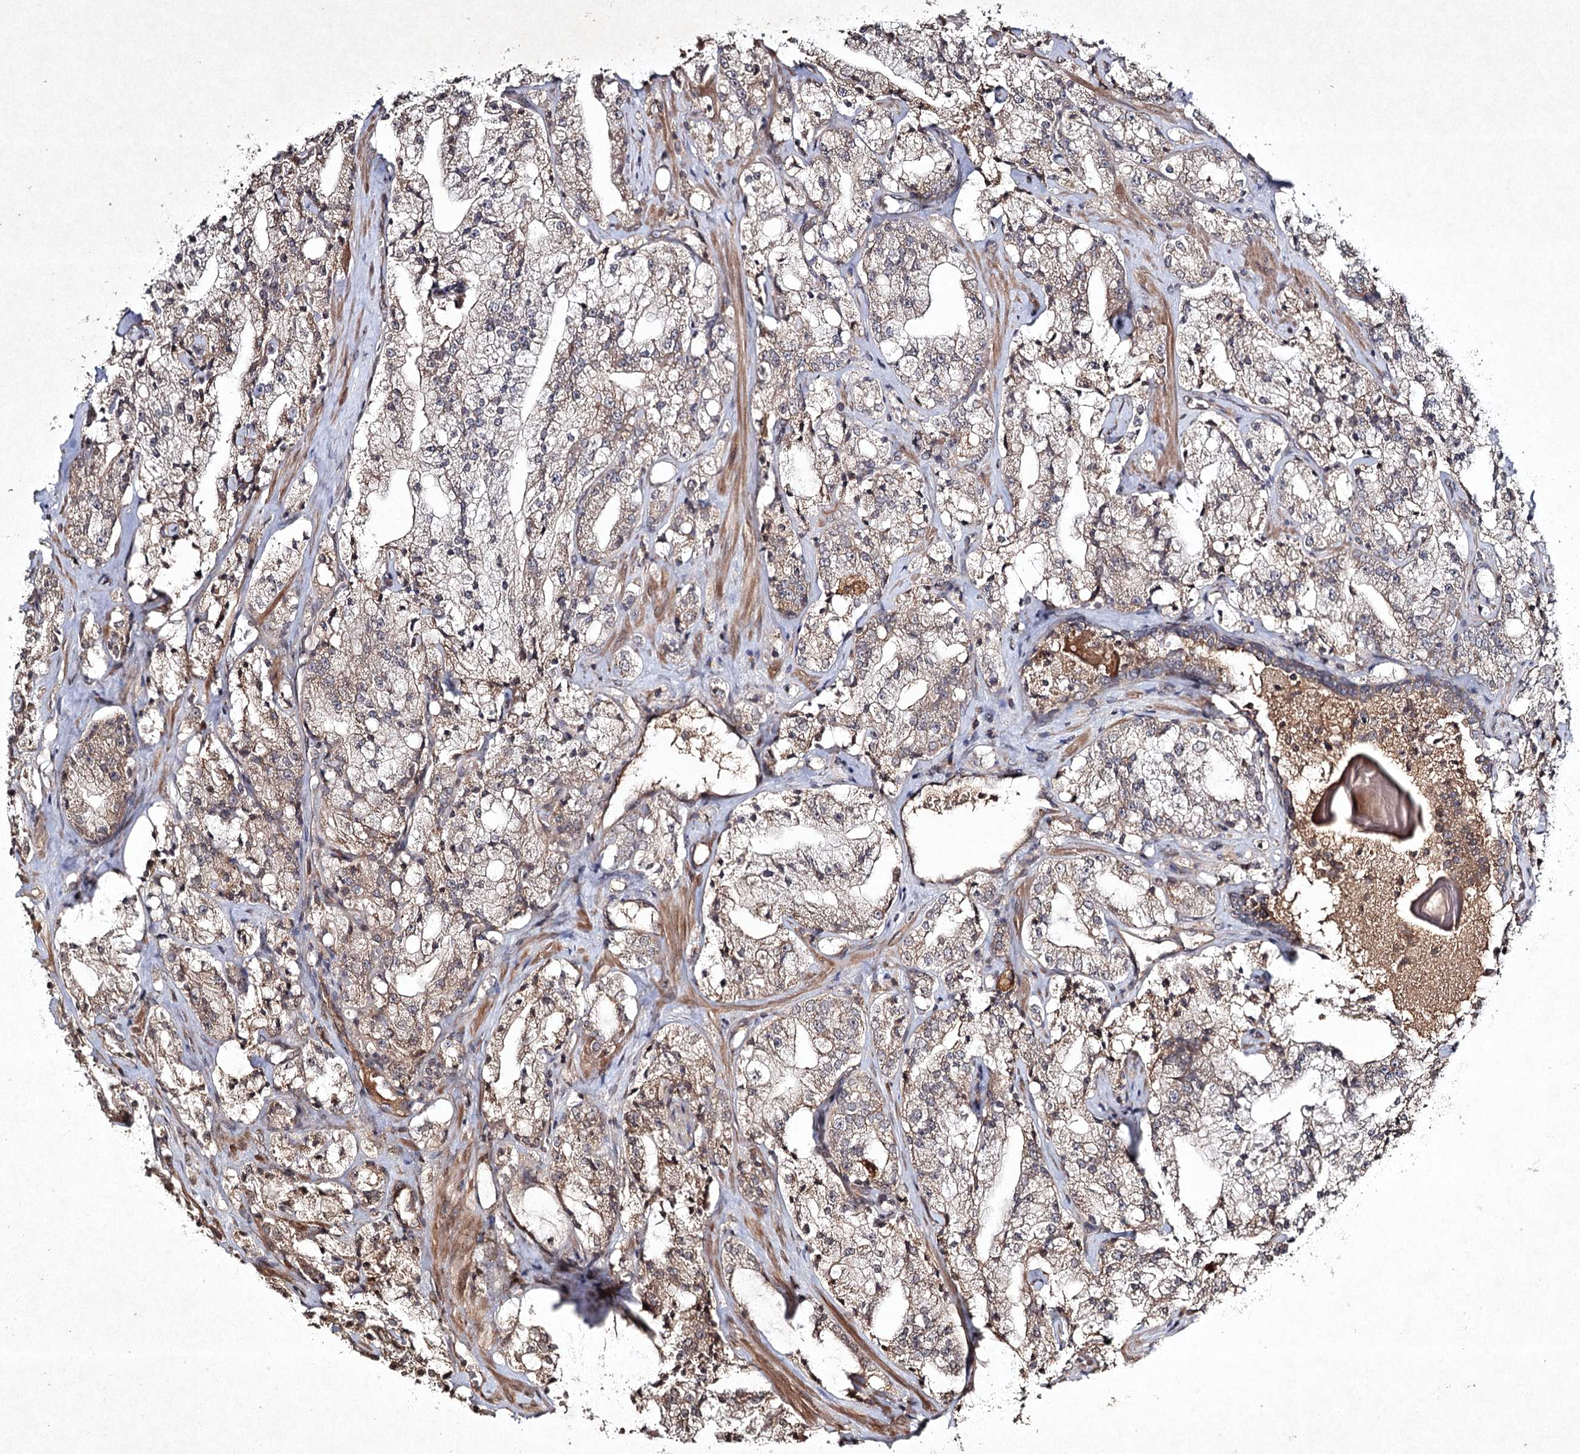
{"staining": {"intensity": "moderate", "quantity": "25%-75%", "location": "cytoplasmic/membranous"}, "tissue": "prostate cancer", "cell_type": "Tumor cells", "image_type": "cancer", "snomed": [{"axis": "morphology", "description": "Adenocarcinoma, High grade"}, {"axis": "topography", "description": "Prostate"}], "caption": "Immunohistochemical staining of human prostate cancer demonstrates medium levels of moderate cytoplasmic/membranous protein positivity in about 25%-75% of tumor cells.", "gene": "CYP2B6", "patient": {"sex": "male", "age": 64}}